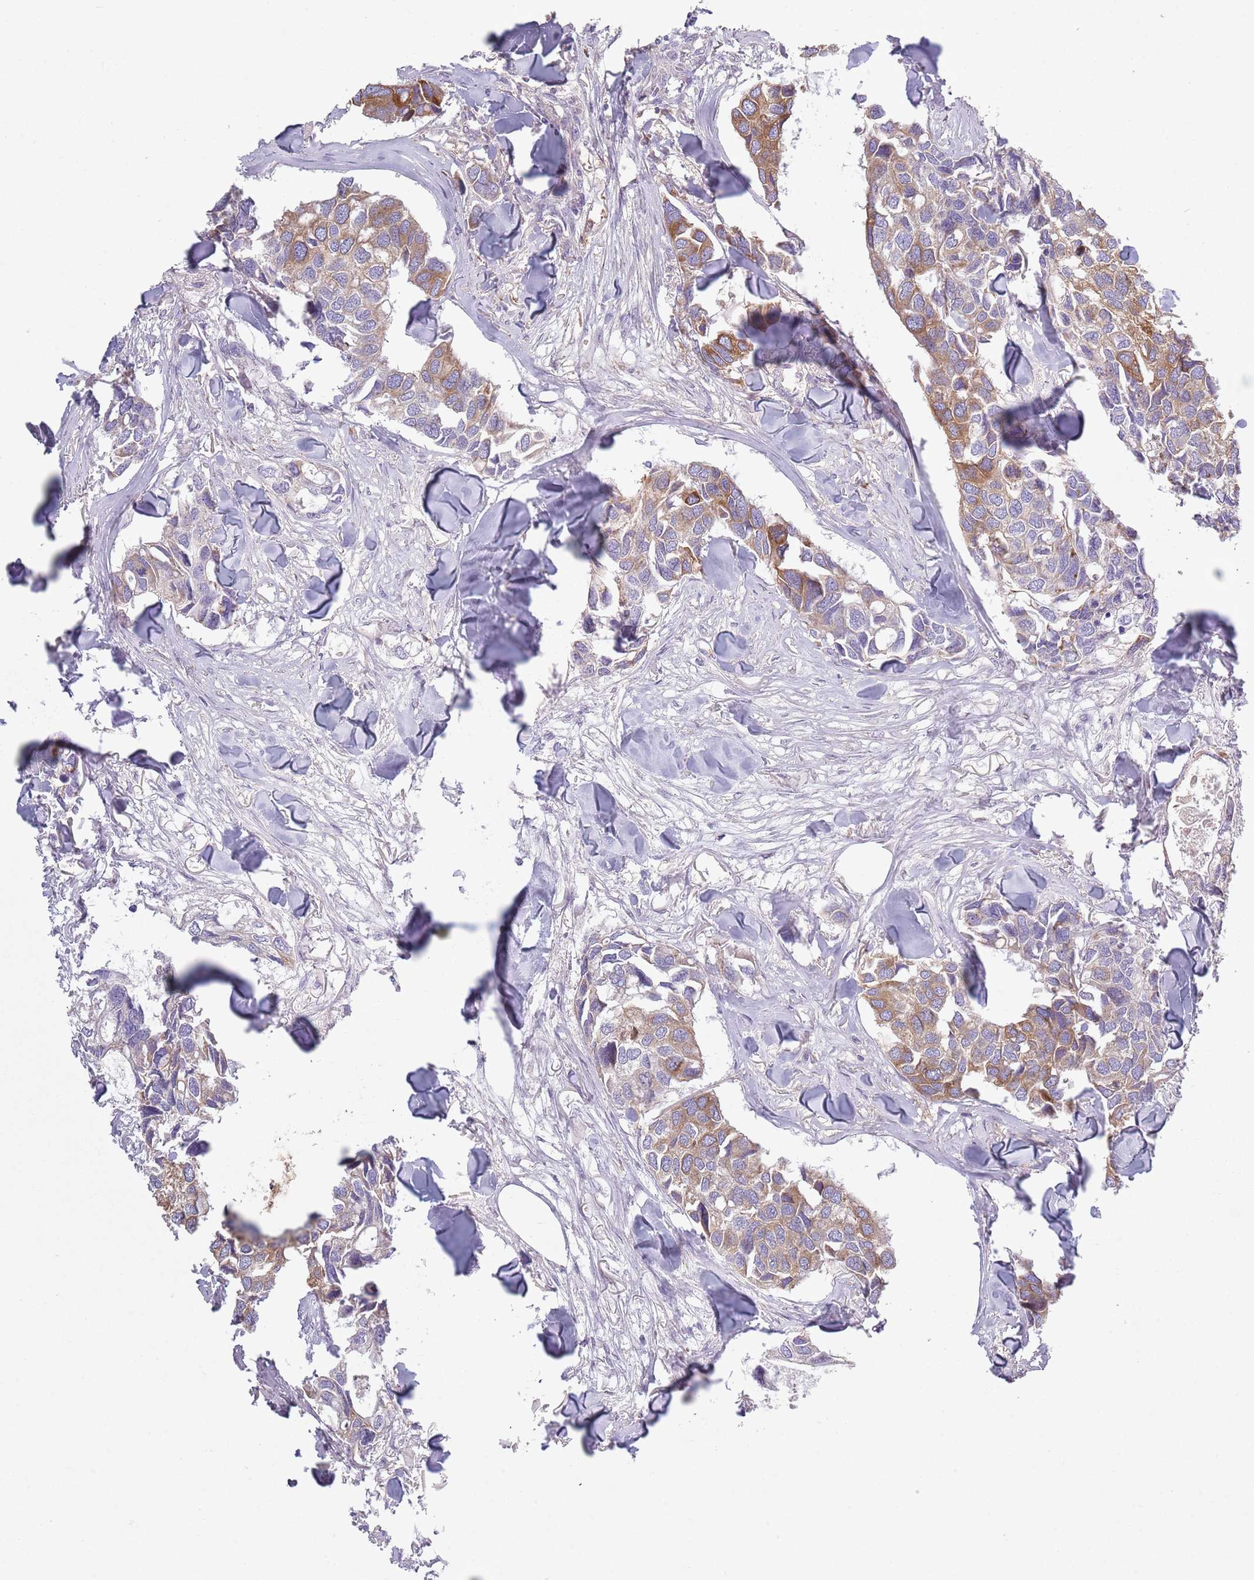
{"staining": {"intensity": "moderate", "quantity": ">75%", "location": "cytoplasmic/membranous"}, "tissue": "breast cancer", "cell_type": "Tumor cells", "image_type": "cancer", "snomed": [{"axis": "morphology", "description": "Duct carcinoma"}, {"axis": "topography", "description": "Breast"}], "caption": "Brown immunohistochemical staining in human intraductal carcinoma (breast) reveals moderate cytoplasmic/membranous staining in about >75% of tumor cells. (DAB (3,3'-diaminobenzidine) IHC with brightfield microscopy, high magnification).", "gene": "COQ5", "patient": {"sex": "female", "age": 83}}